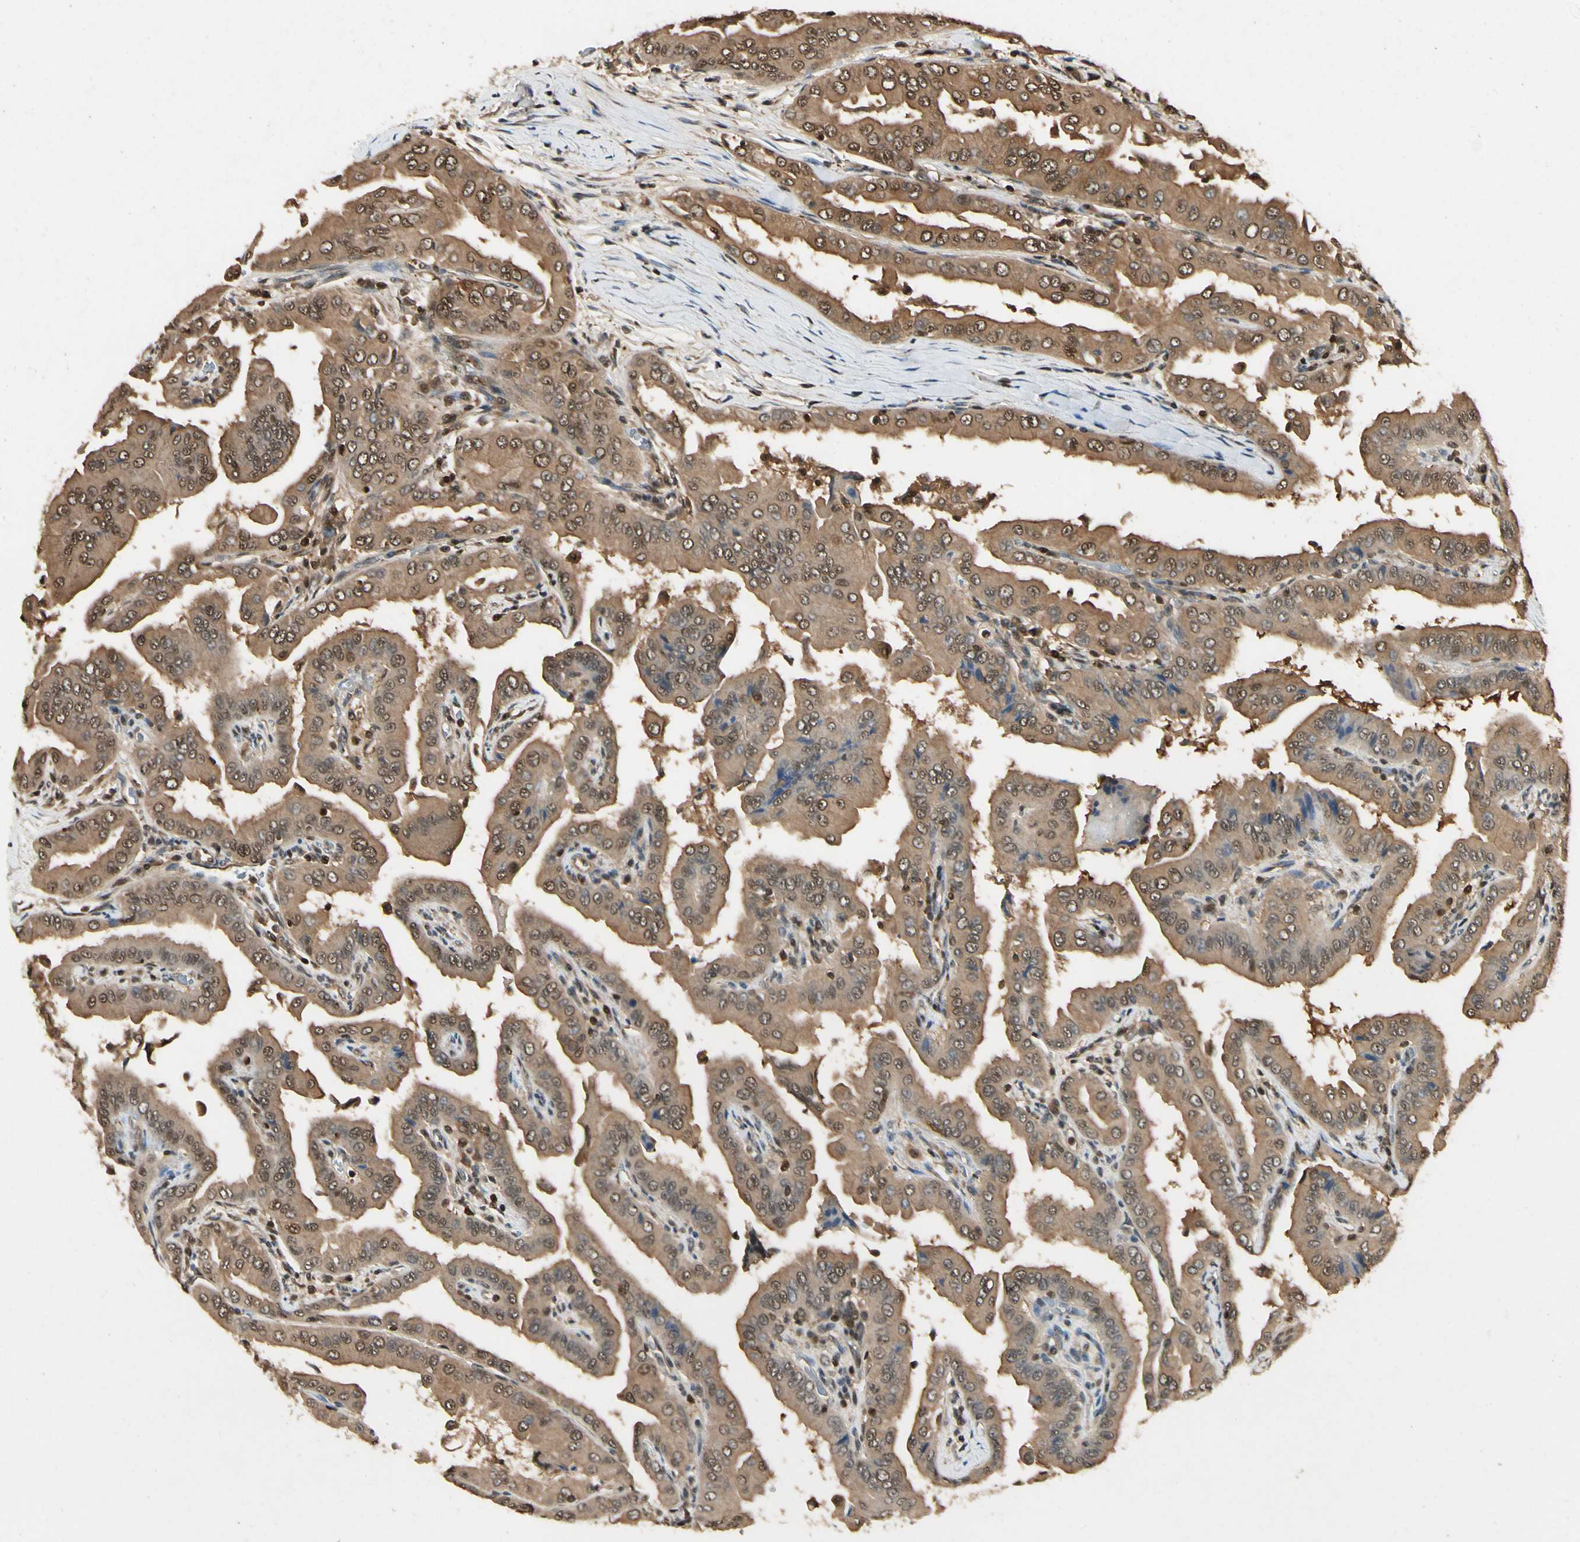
{"staining": {"intensity": "moderate", "quantity": ">75%", "location": "cytoplasmic/membranous"}, "tissue": "thyroid cancer", "cell_type": "Tumor cells", "image_type": "cancer", "snomed": [{"axis": "morphology", "description": "Papillary adenocarcinoma, NOS"}, {"axis": "topography", "description": "Thyroid gland"}], "caption": "Moderate cytoplasmic/membranous positivity is seen in about >75% of tumor cells in thyroid cancer (papillary adenocarcinoma).", "gene": "YWHAQ", "patient": {"sex": "male", "age": 33}}